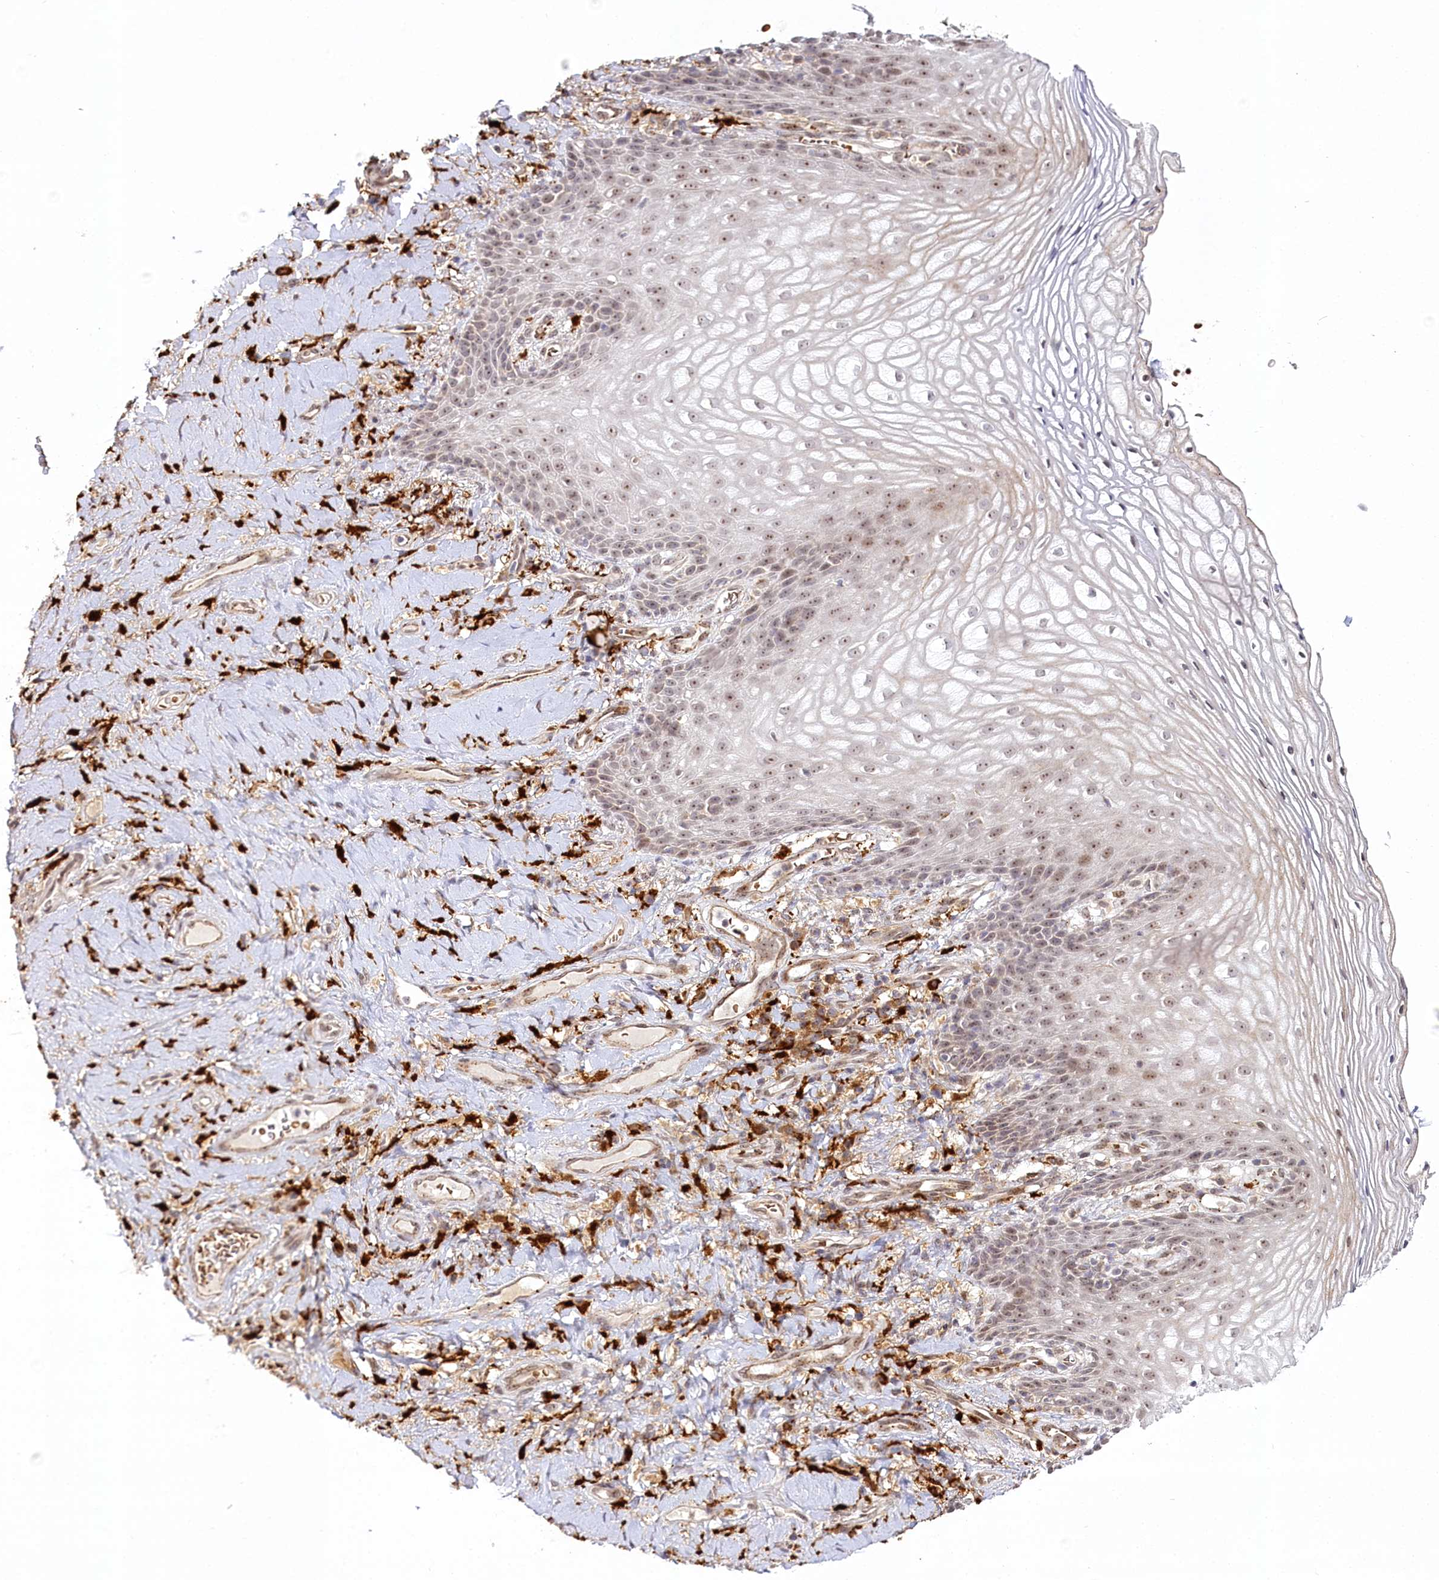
{"staining": {"intensity": "moderate", "quantity": "25%-75%", "location": "nuclear"}, "tissue": "vagina", "cell_type": "Squamous epithelial cells", "image_type": "normal", "snomed": [{"axis": "morphology", "description": "Normal tissue, NOS"}, {"axis": "topography", "description": "Vagina"}], "caption": "Immunohistochemistry (IHC) histopathology image of unremarkable vagina: human vagina stained using IHC exhibits medium levels of moderate protein expression localized specifically in the nuclear of squamous epithelial cells, appearing as a nuclear brown color.", "gene": "WDR36", "patient": {"sex": "female", "age": 60}}